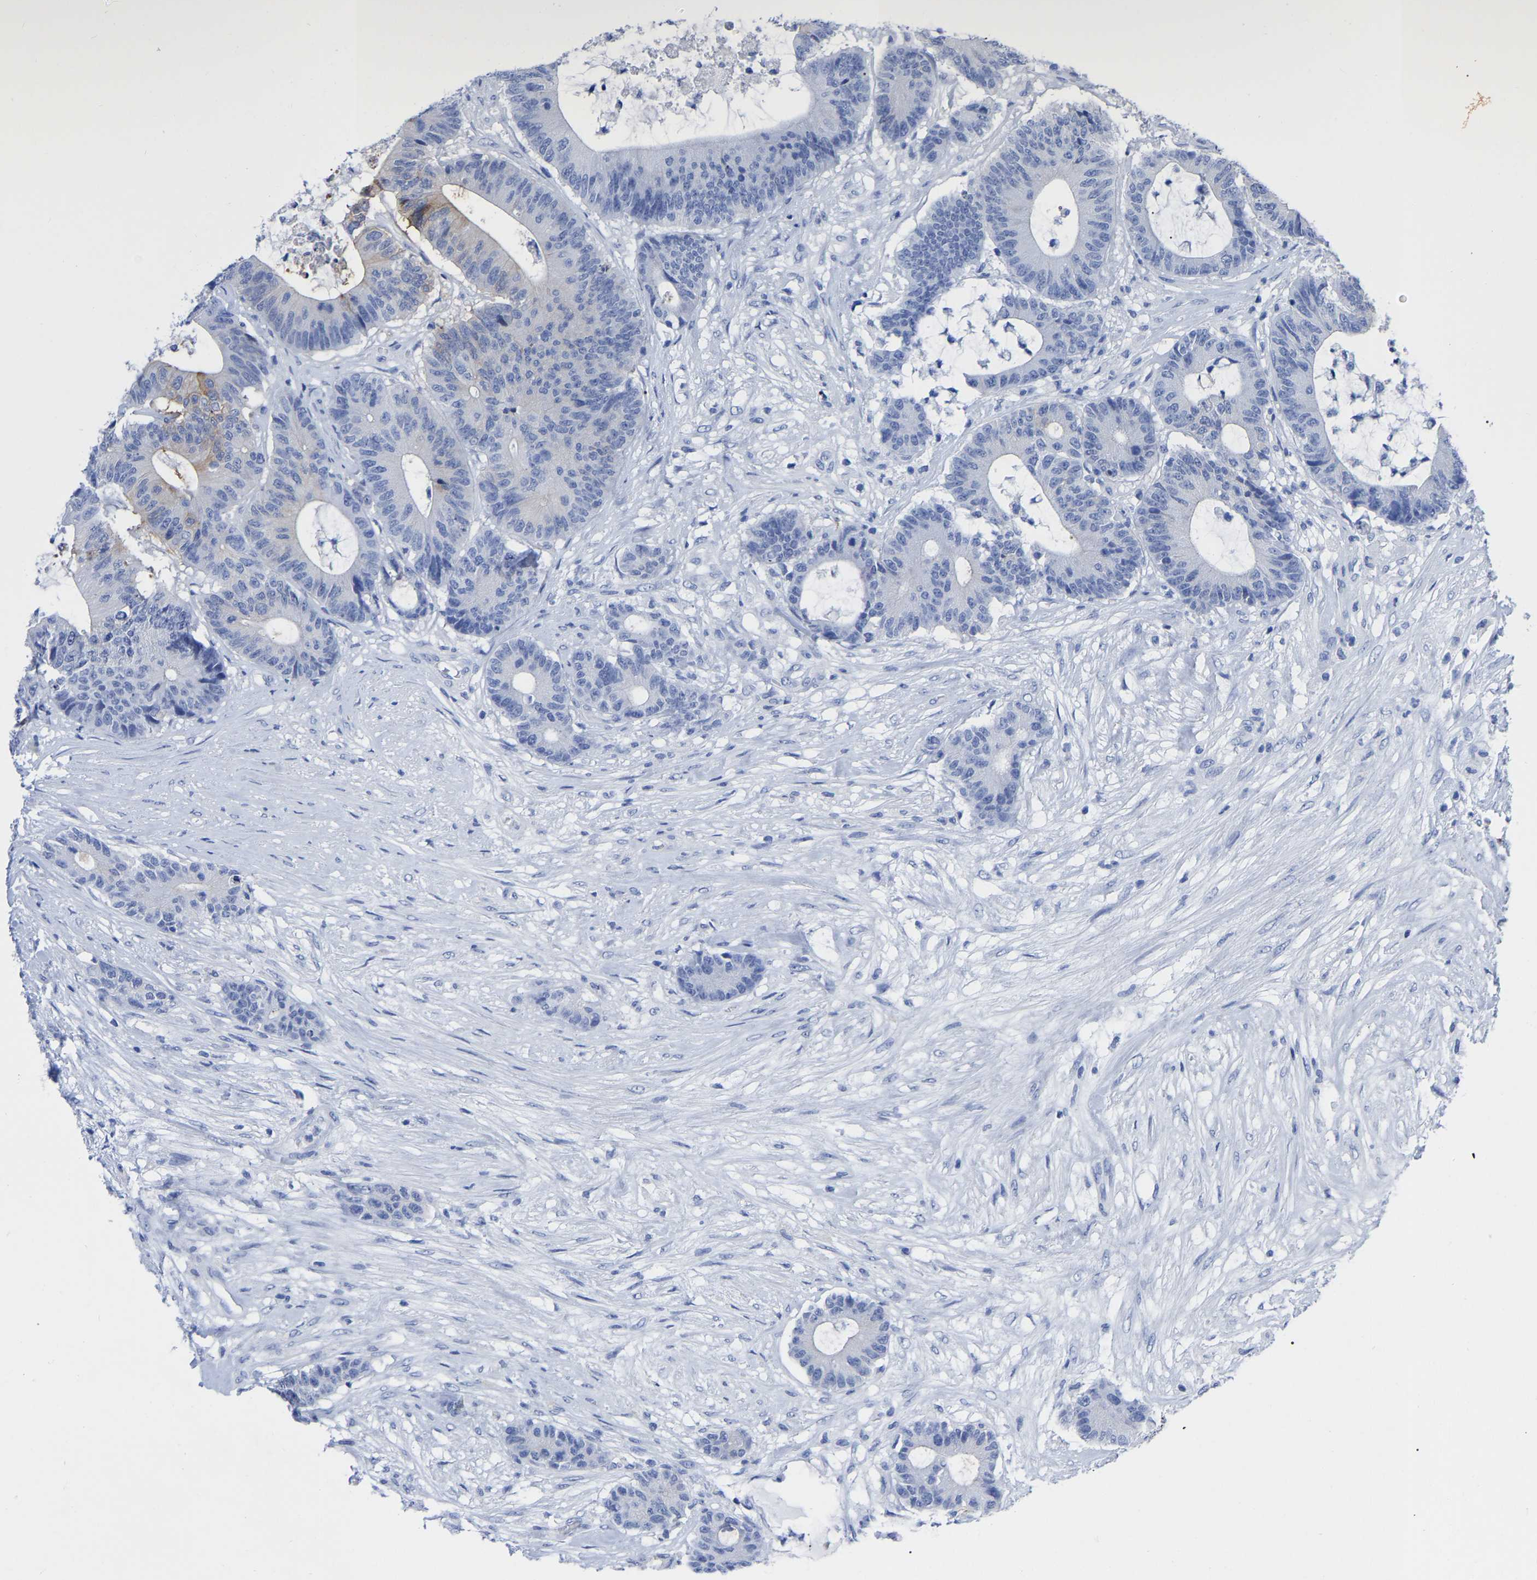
{"staining": {"intensity": "negative", "quantity": "none", "location": "none"}, "tissue": "colorectal cancer", "cell_type": "Tumor cells", "image_type": "cancer", "snomed": [{"axis": "morphology", "description": "Adenocarcinoma, NOS"}, {"axis": "topography", "description": "Colon"}], "caption": "IHC of colorectal cancer displays no staining in tumor cells.", "gene": "ANXA13", "patient": {"sex": "female", "age": 84}}